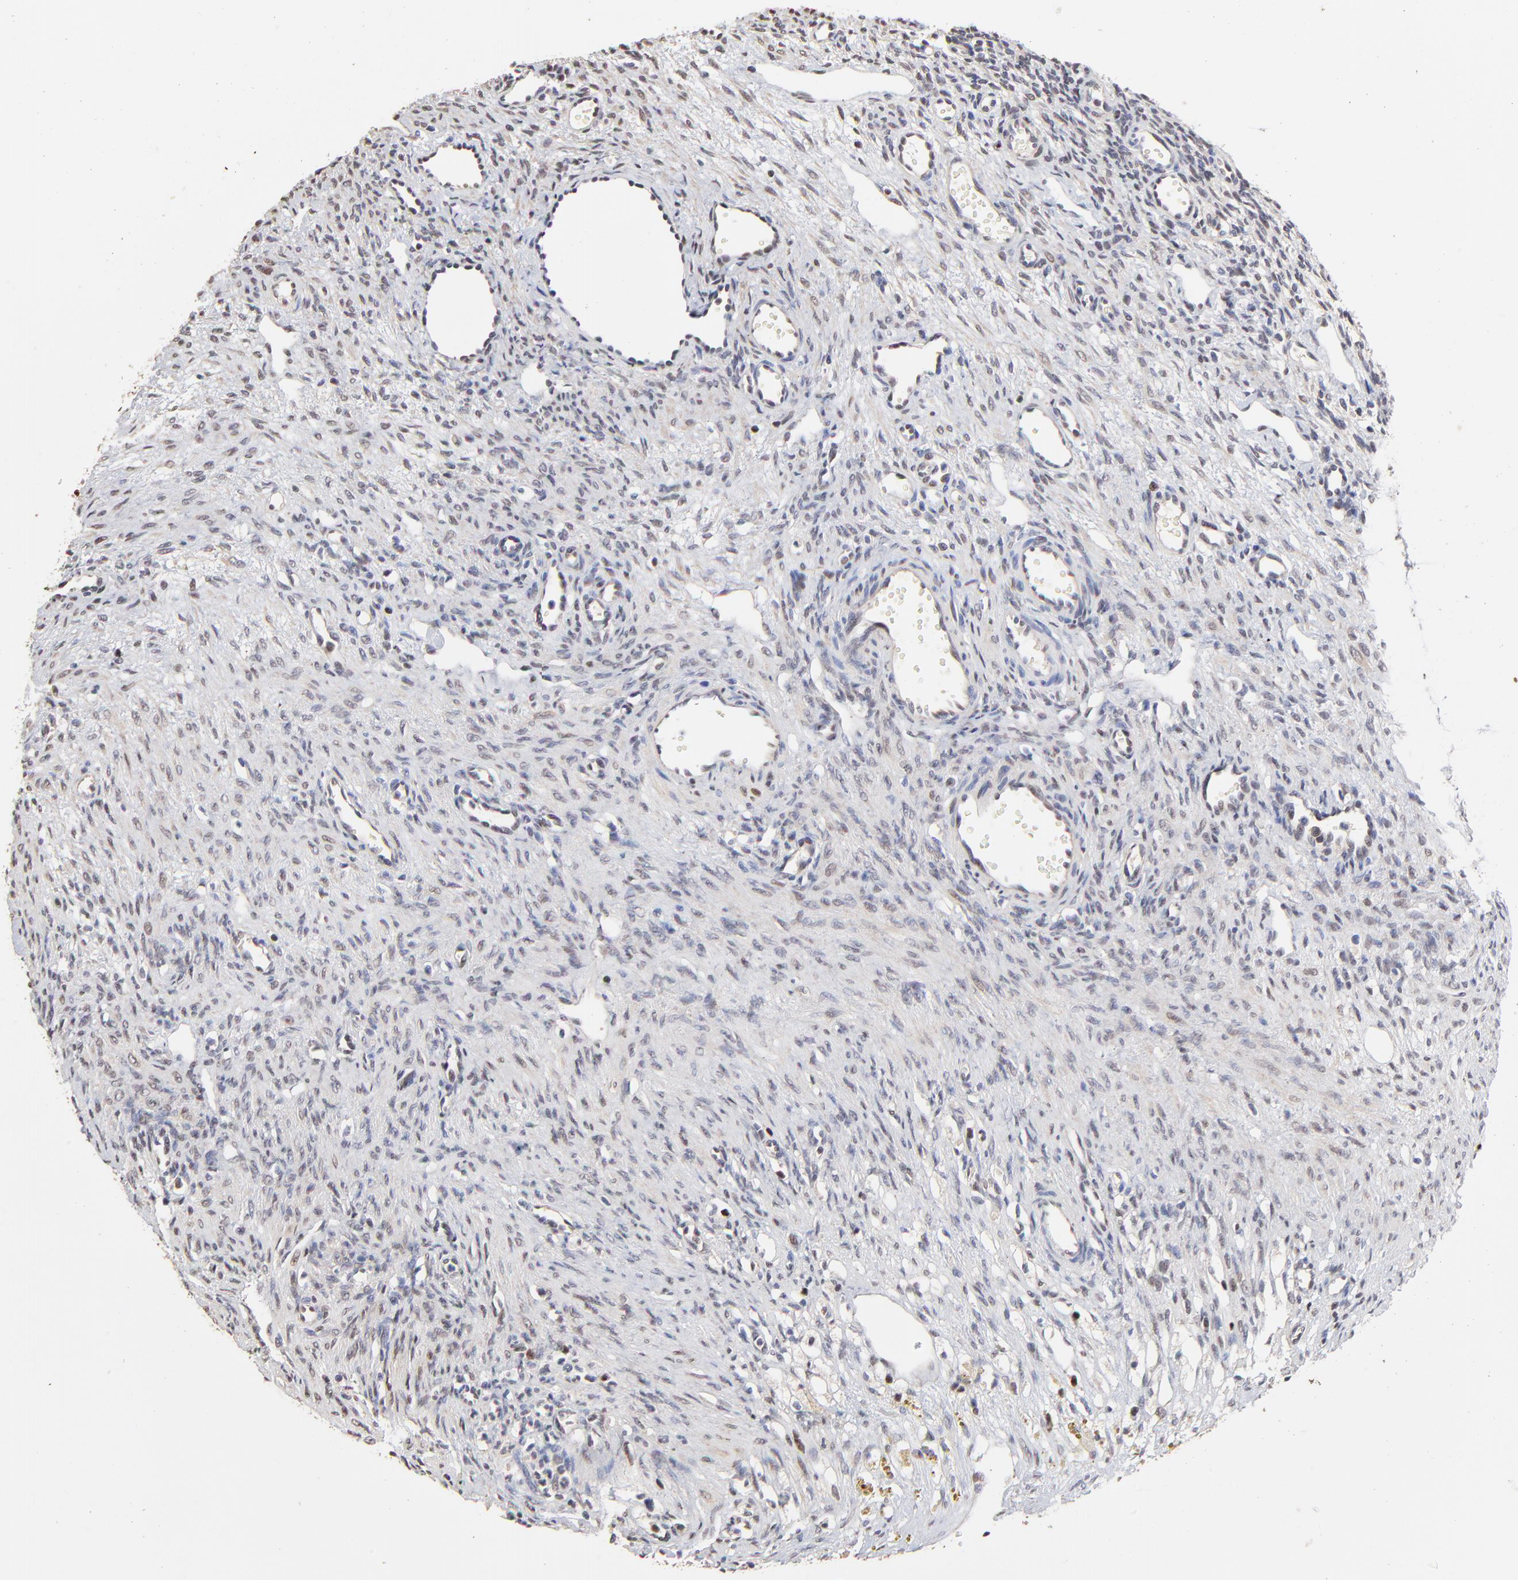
{"staining": {"intensity": "weak", "quantity": ">75%", "location": "cytoplasmic/membranous"}, "tissue": "ovary", "cell_type": "Follicle cells", "image_type": "normal", "snomed": [{"axis": "morphology", "description": "Normal tissue, NOS"}, {"axis": "topography", "description": "Ovary"}], "caption": "DAB (3,3'-diaminobenzidine) immunohistochemical staining of normal ovary shows weak cytoplasmic/membranous protein staining in approximately >75% of follicle cells.", "gene": "BIRC5", "patient": {"sex": "female", "age": 33}}